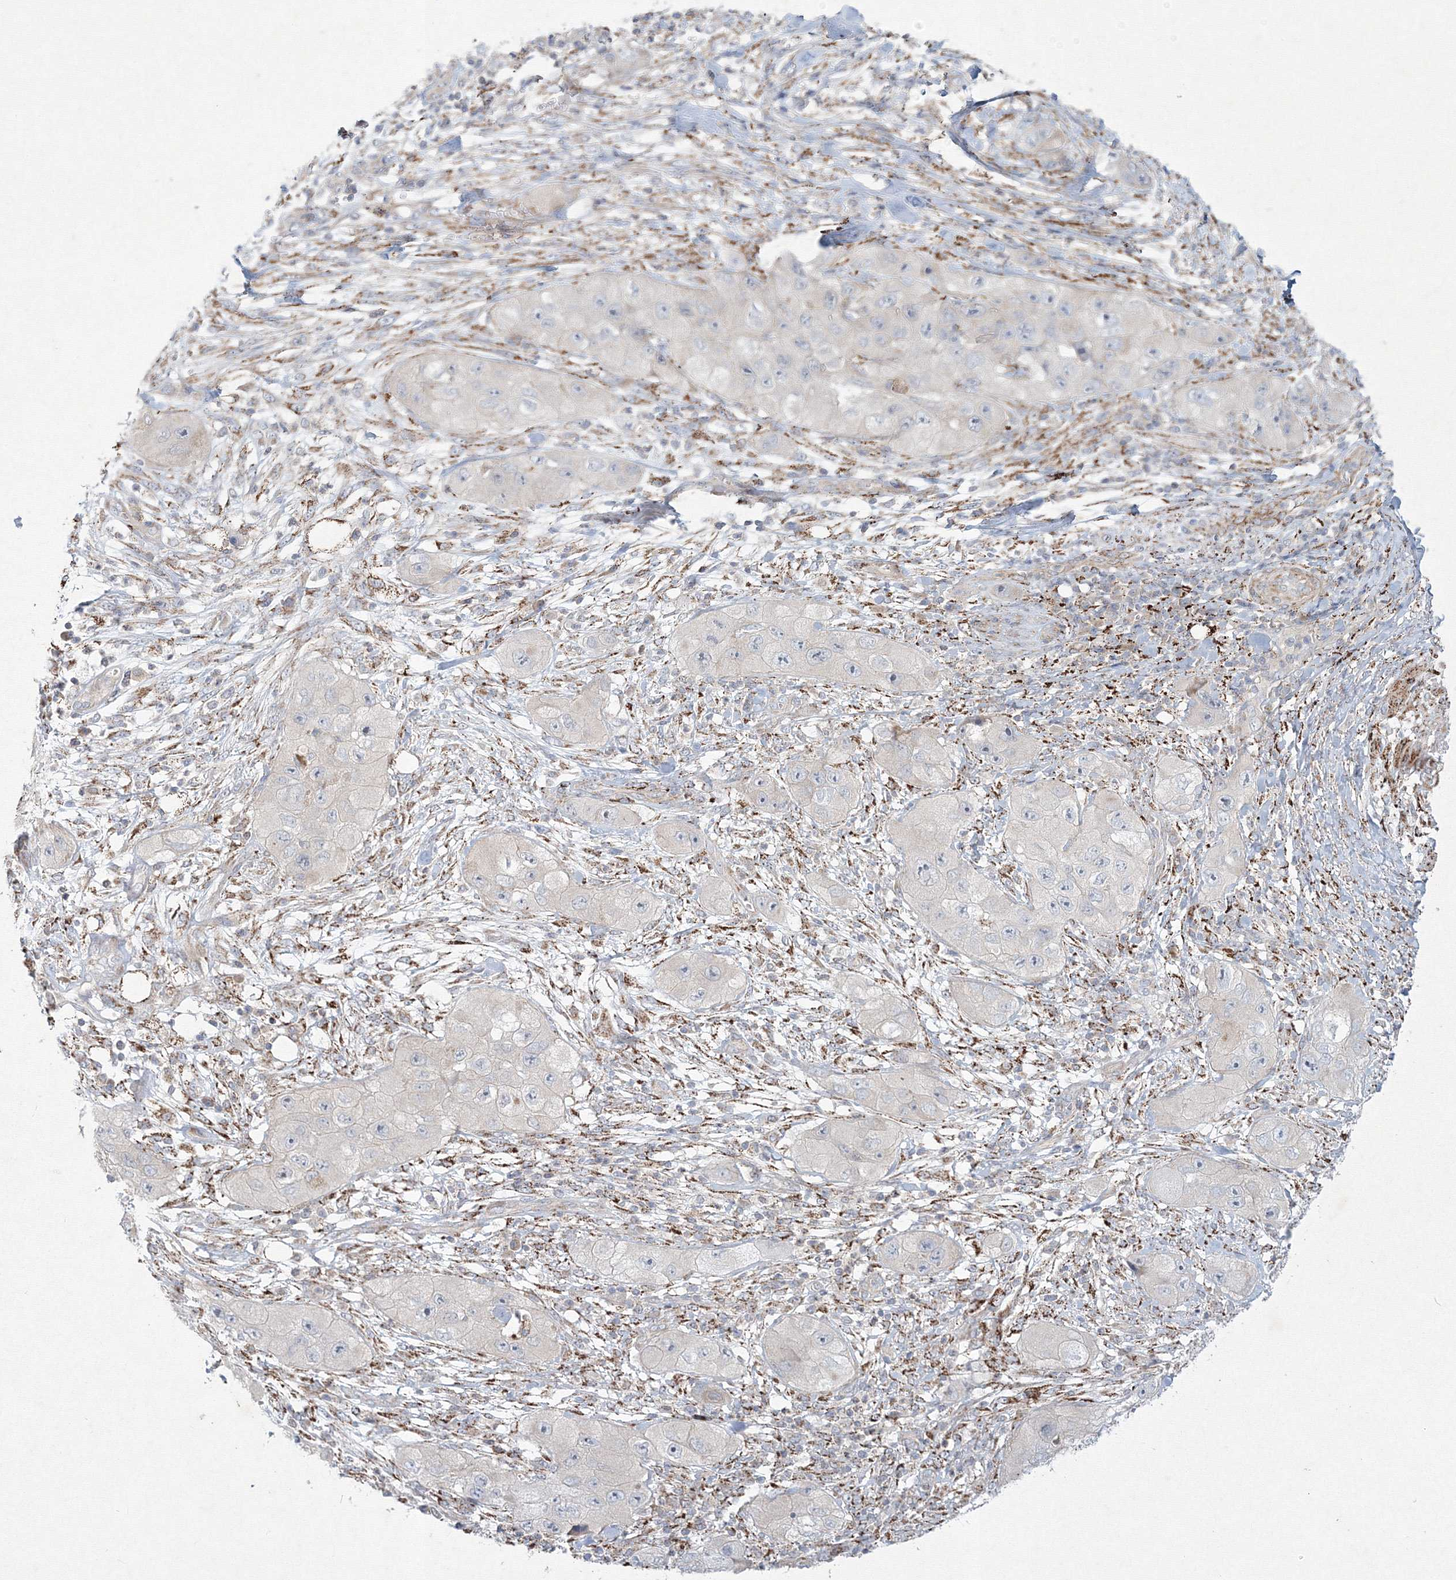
{"staining": {"intensity": "negative", "quantity": "none", "location": "none"}, "tissue": "skin cancer", "cell_type": "Tumor cells", "image_type": "cancer", "snomed": [{"axis": "morphology", "description": "Squamous cell carcinoma, NOS"}, {"axis": "topography", "description": "Skin"}, {"axis": "topography", "description": "Subcutis"}], "caption": "Immunohistochemistry (IHC) of human skin cancer demonstrates no positivity in tumor cells. The staining was performed using DAB (3,3'-diaminobenzidine) to visualize the protein expression in brown, while the nuclei were stained in blue with hematoxylin (Magnification: 20x).", "gene": "WDR49", "patient": {"sex": "male", "age": 73}}